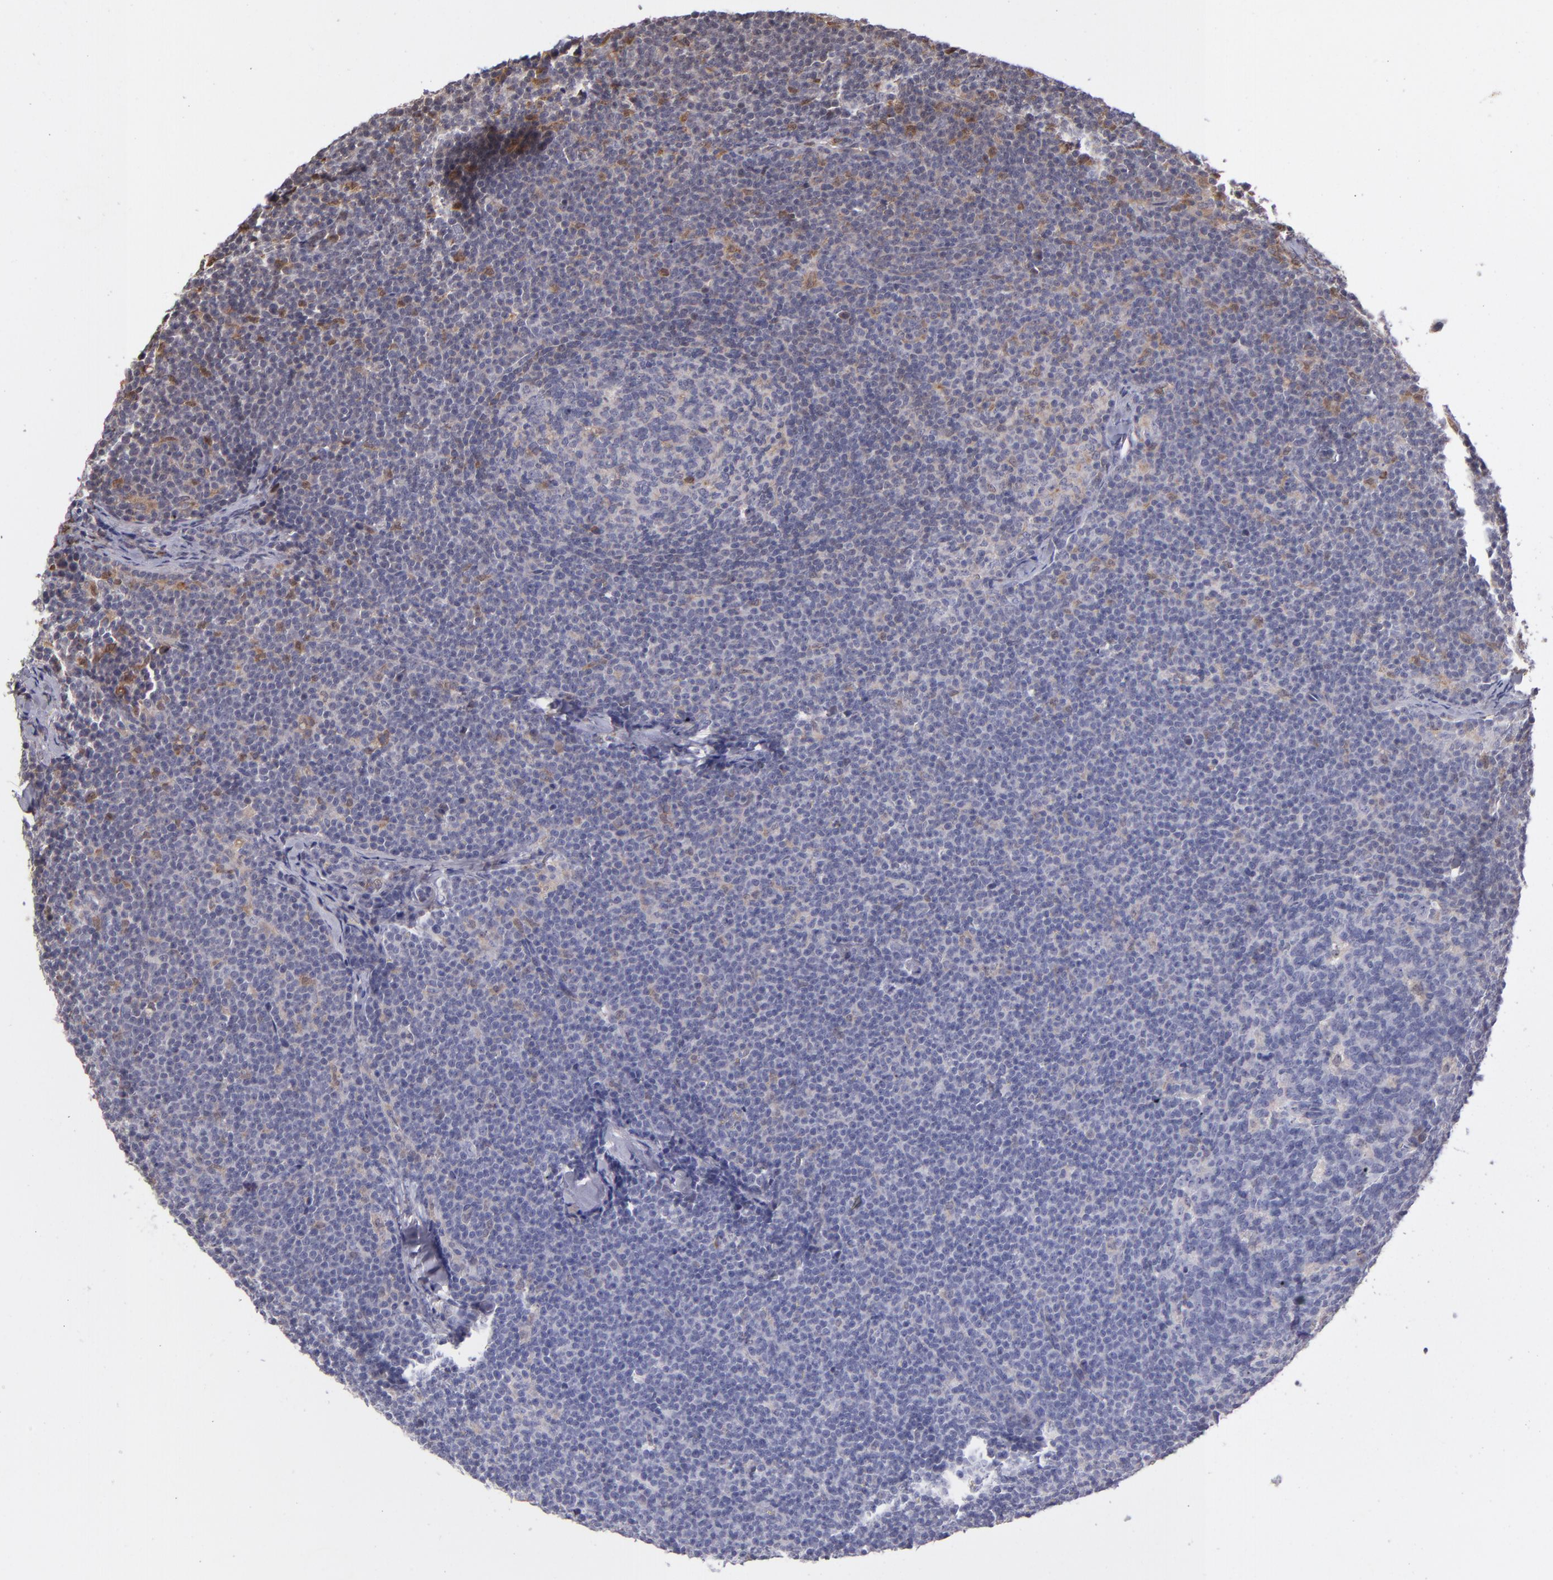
{"staining": {"intensity": "negative", "quantity": "none", "location": "none"}, "tissue": "lymphoma", "cell_type": "Tumor cells", "image_type": "cancer", "snomed": [{"axis": "morphology", "description": "Malignant lymphoma, non-Hodgkin's type, High grade"}, {"axis": "topography", "description": "Lymph node"}], "caption": "High power microscopy photomicrograph of an IHC photomicrograph of malignant lymphoma, non-Hodgkin's type (high-grade), revealing no significant staining in tumor cells.", "gene": "CASP1", "patient": {"sex": "female", "age": 58}}